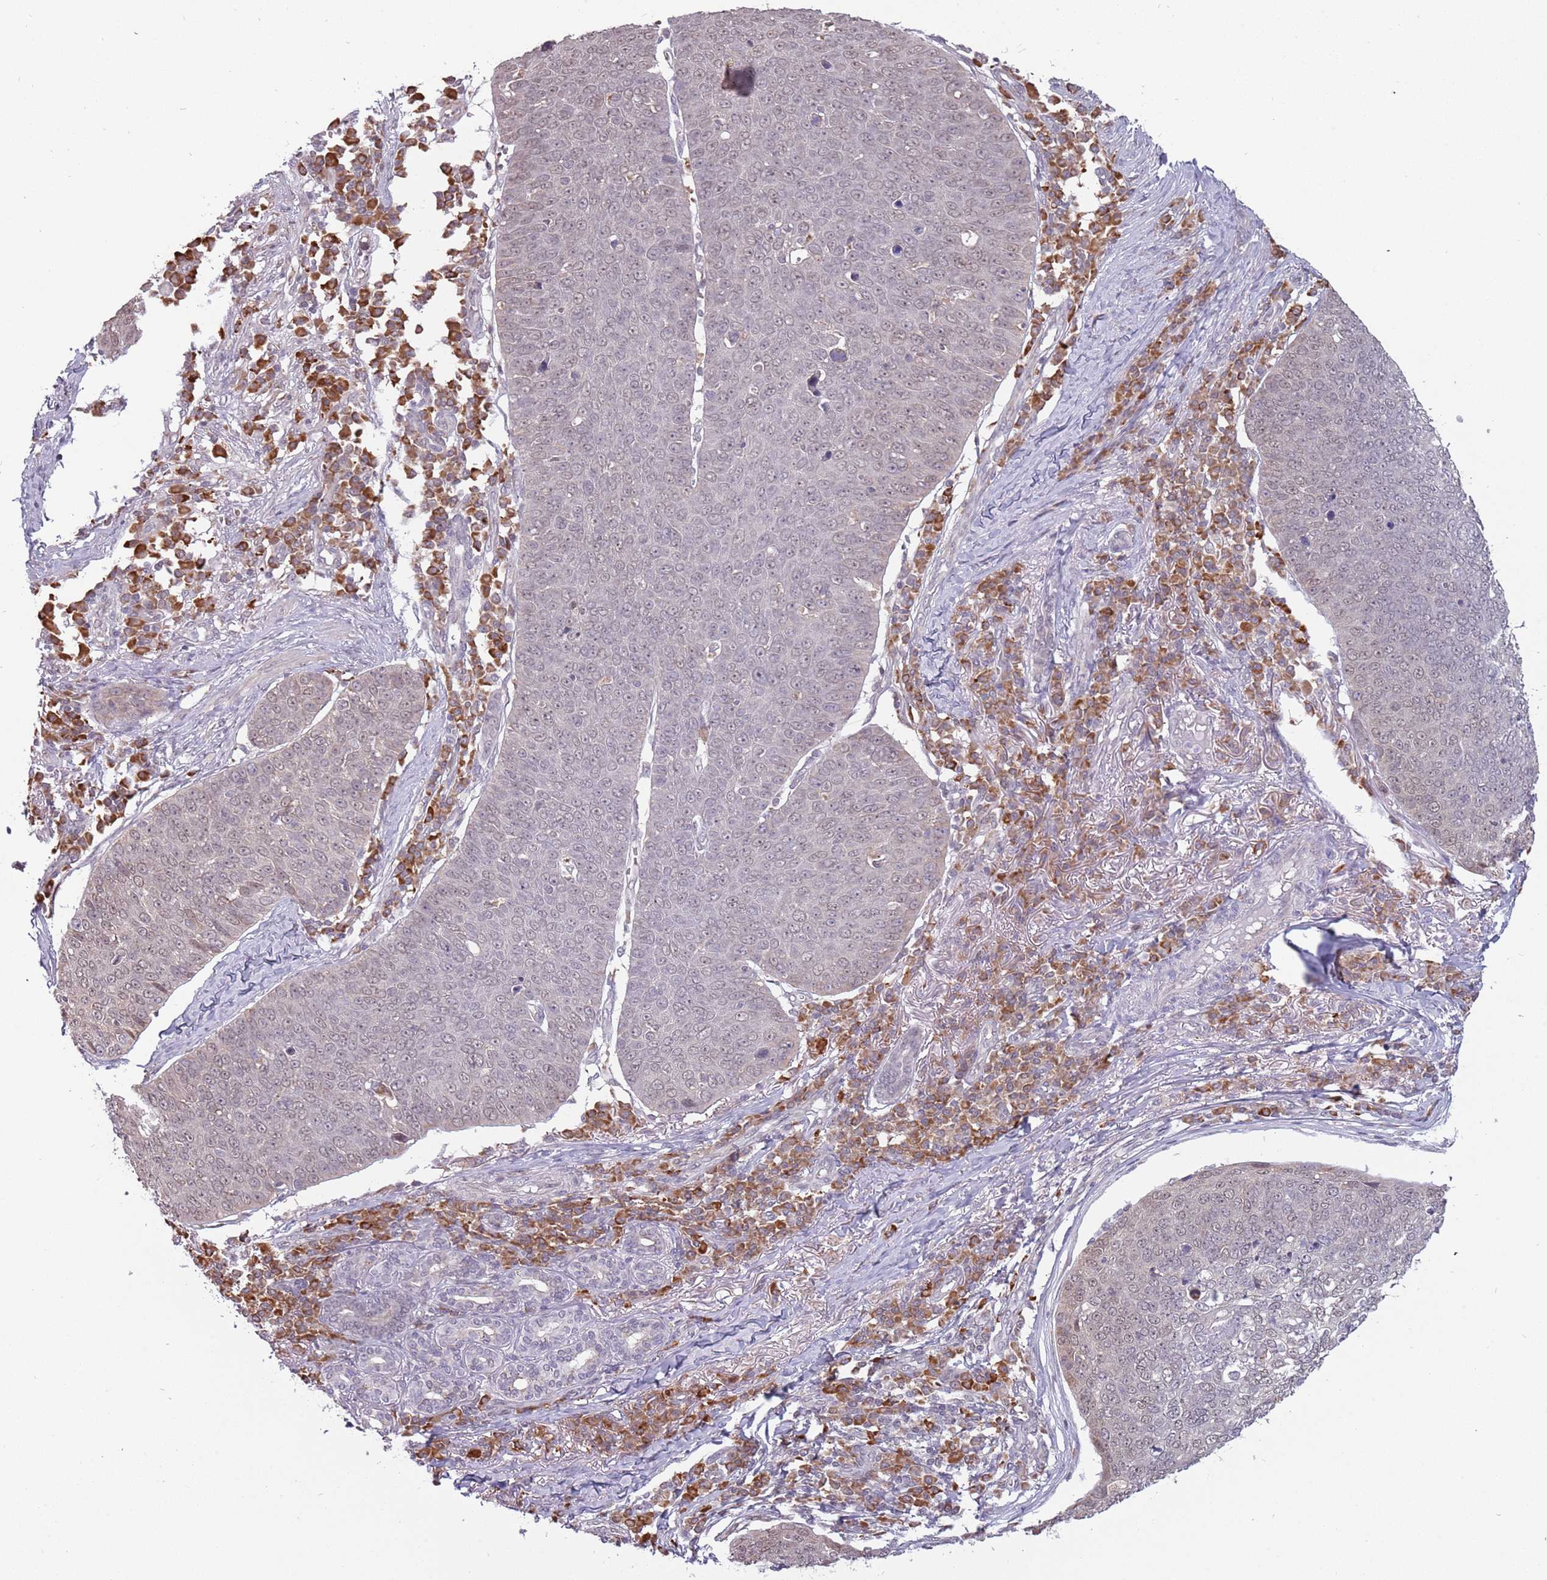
{"staining": {"intensity": "weak", "quantity": "<25%", "location": "nuclear"}, "tissue": "skin cancer", "cell_type": "Tumor cells", "image_type": "cancer", "snomed": [{"axis": "morphology", "description": "Squamous cell carcinoma, NOS"}, {"axis": "topography", "description": "Skin"}], "caption": "This histopathology image is of skin cancer stained with immunohistochemistry to label a protein in brown with the nuclei are counter-stained blue. There is no staining in tumor cells. (Immunohistochemistry (ihc), brightfield microscopy, high magnification).", "gene": "BARD1", "patient": {"sex": "male", "age": 71}}